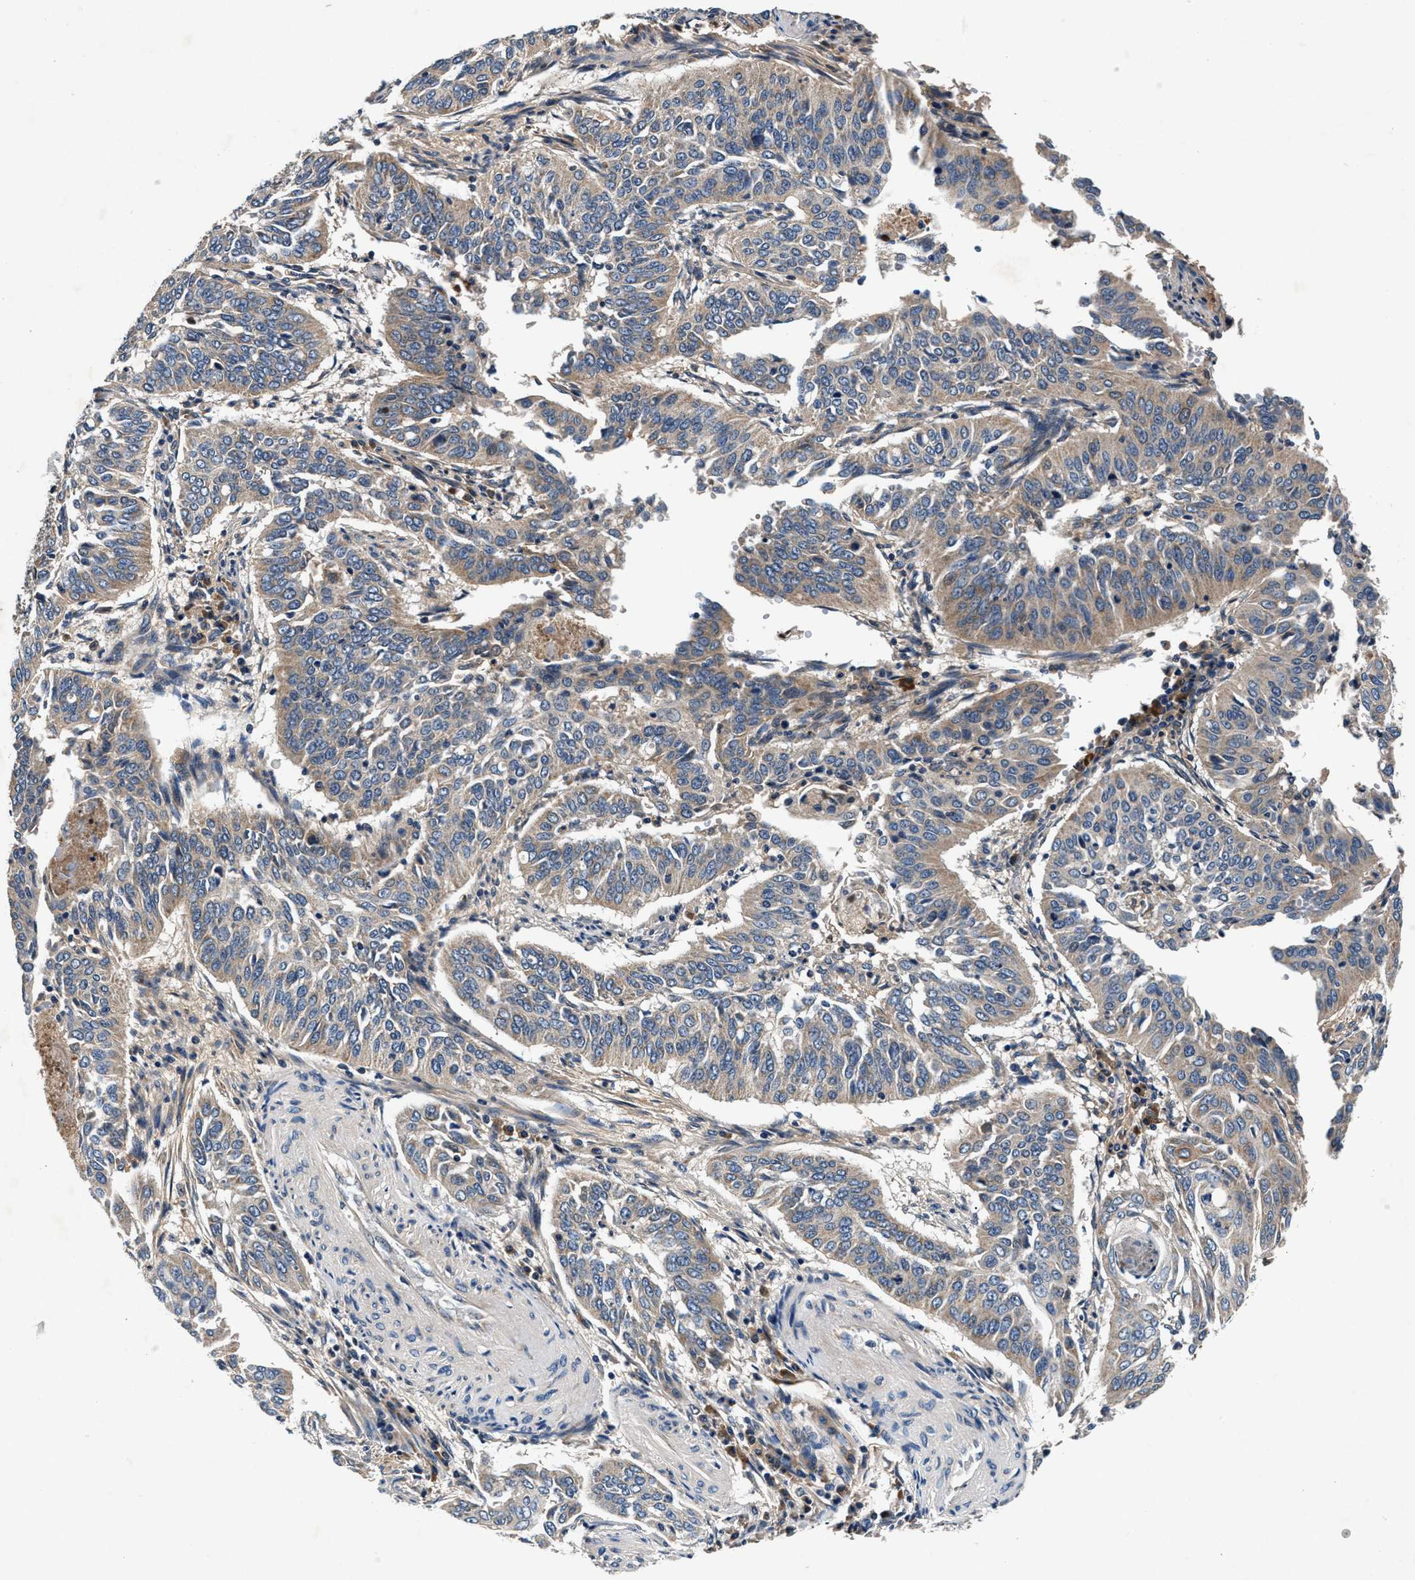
{"staining": {"intensity": "moderate", "quantity": ">75%", "location": "cytoplasmic/membranous"}, "tissue": "cervical cancer", "cell_type": "Tumor cells", "image_type": "cancer", "snomed": [{"axis": "morphology", "description": "Normal tissue, NOS"}, {"axis": "morphology", "description": "Squamous cell carcinoma, NOS"}, {"axis": "topography", "description": "Cervix"}], "caption": "Immunohistochemical staining of human cervical cancer displays moderate cytoplasmic/membranous protein expression in about >75% of tumor cells.", "gene": "IMMT", "patient": {"sex": "female", "age": 39}}